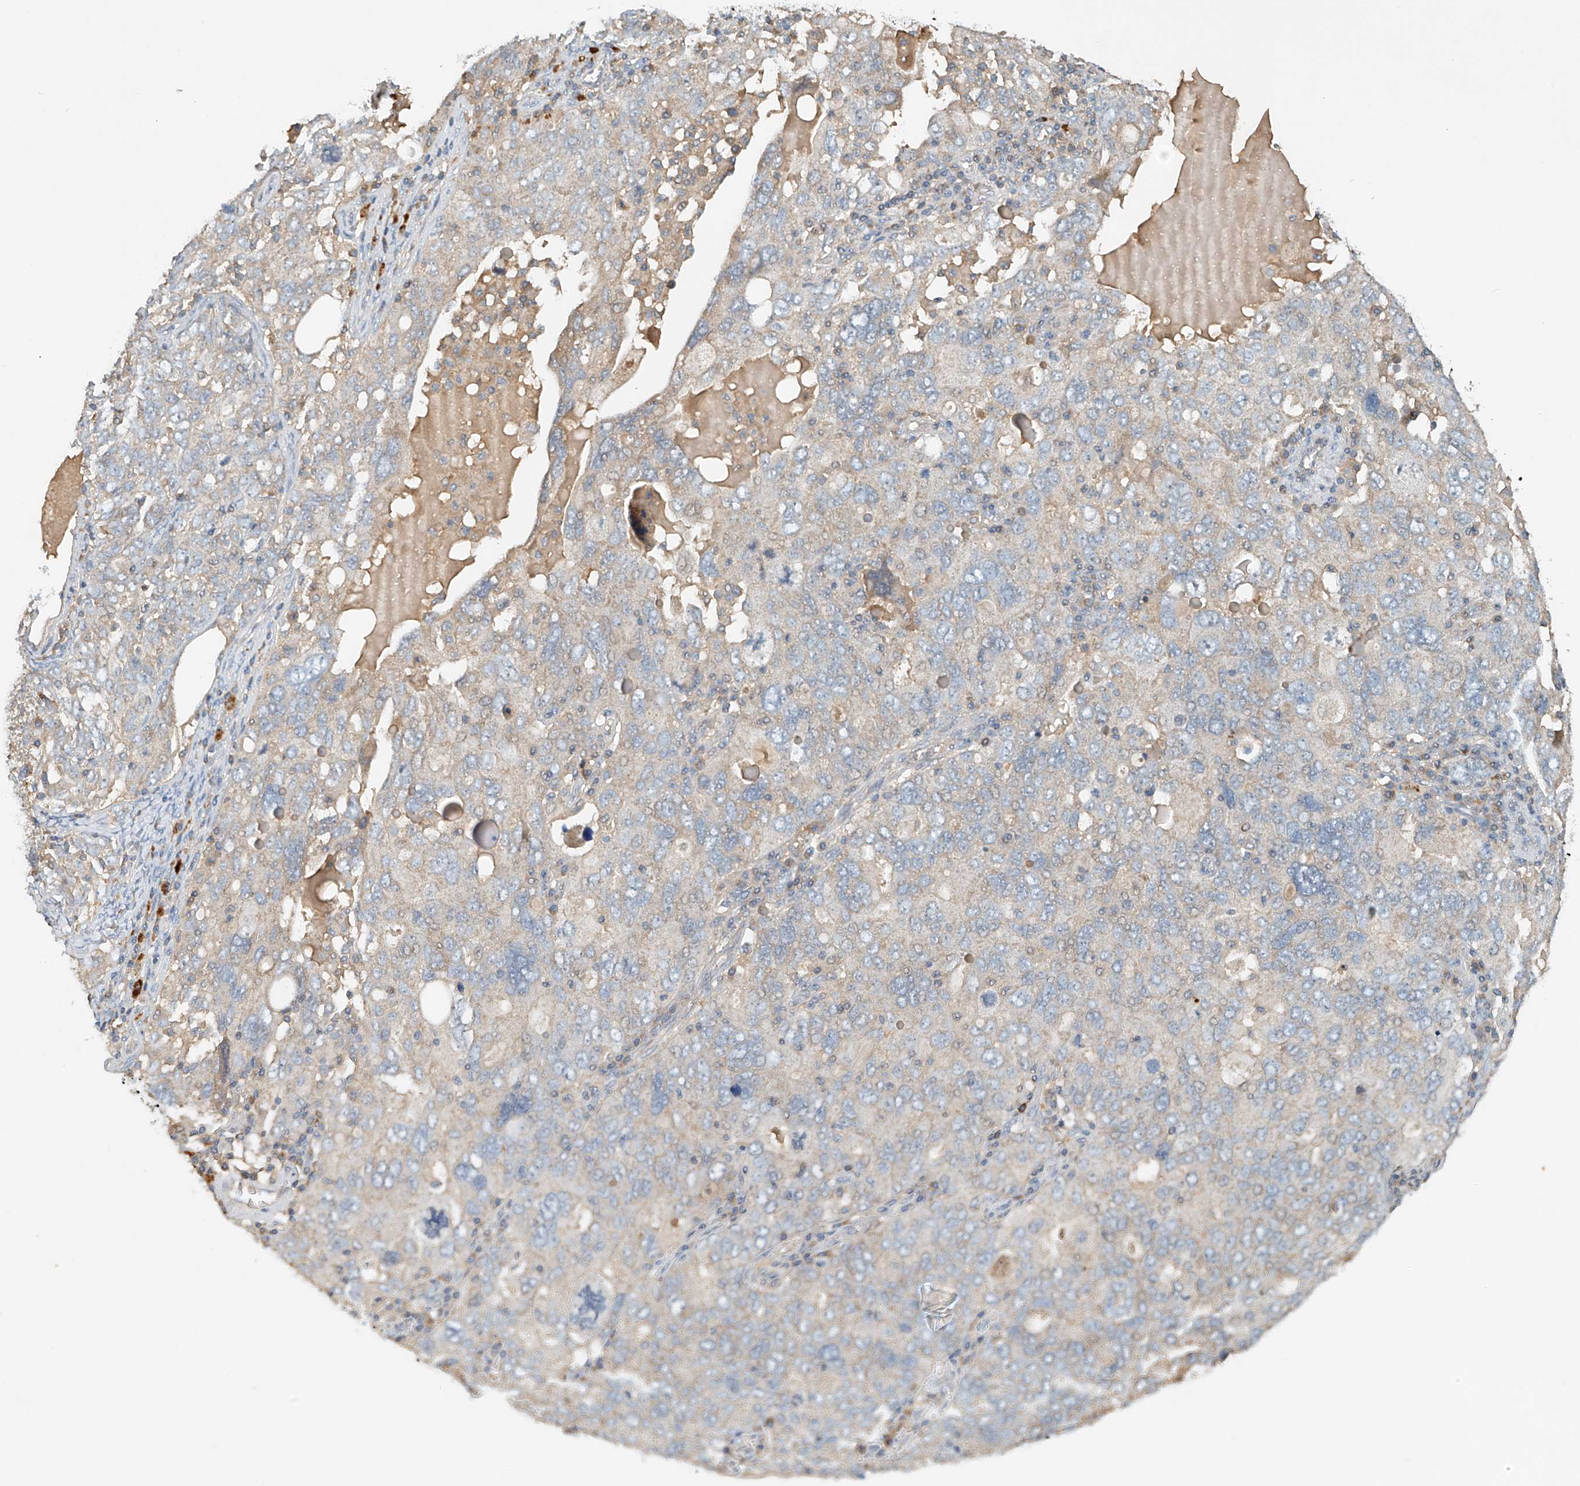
{"staining": {"intensity": "negative", "quantity": "none", "location": "none"}, "tissue": "ovarian cancer", "cell_type": "Tumor cells", "image_type": "cancer", "snomed": [{"axis": "morphology", "description": "Carcinoma, endometroid"}, {"axis": "topography", "description": "Ovary"}], "caption": "A micrograph of human ovarian cancer (endometroid carcinoma) is negative for staining in tumor cells. Brightfield microscopy of IHC stained with DAB (brown) and hematoxylin (blue), captured at high magnification.", "gene": "GNB1L", "patient": {"sex": "female", "age": 62}}